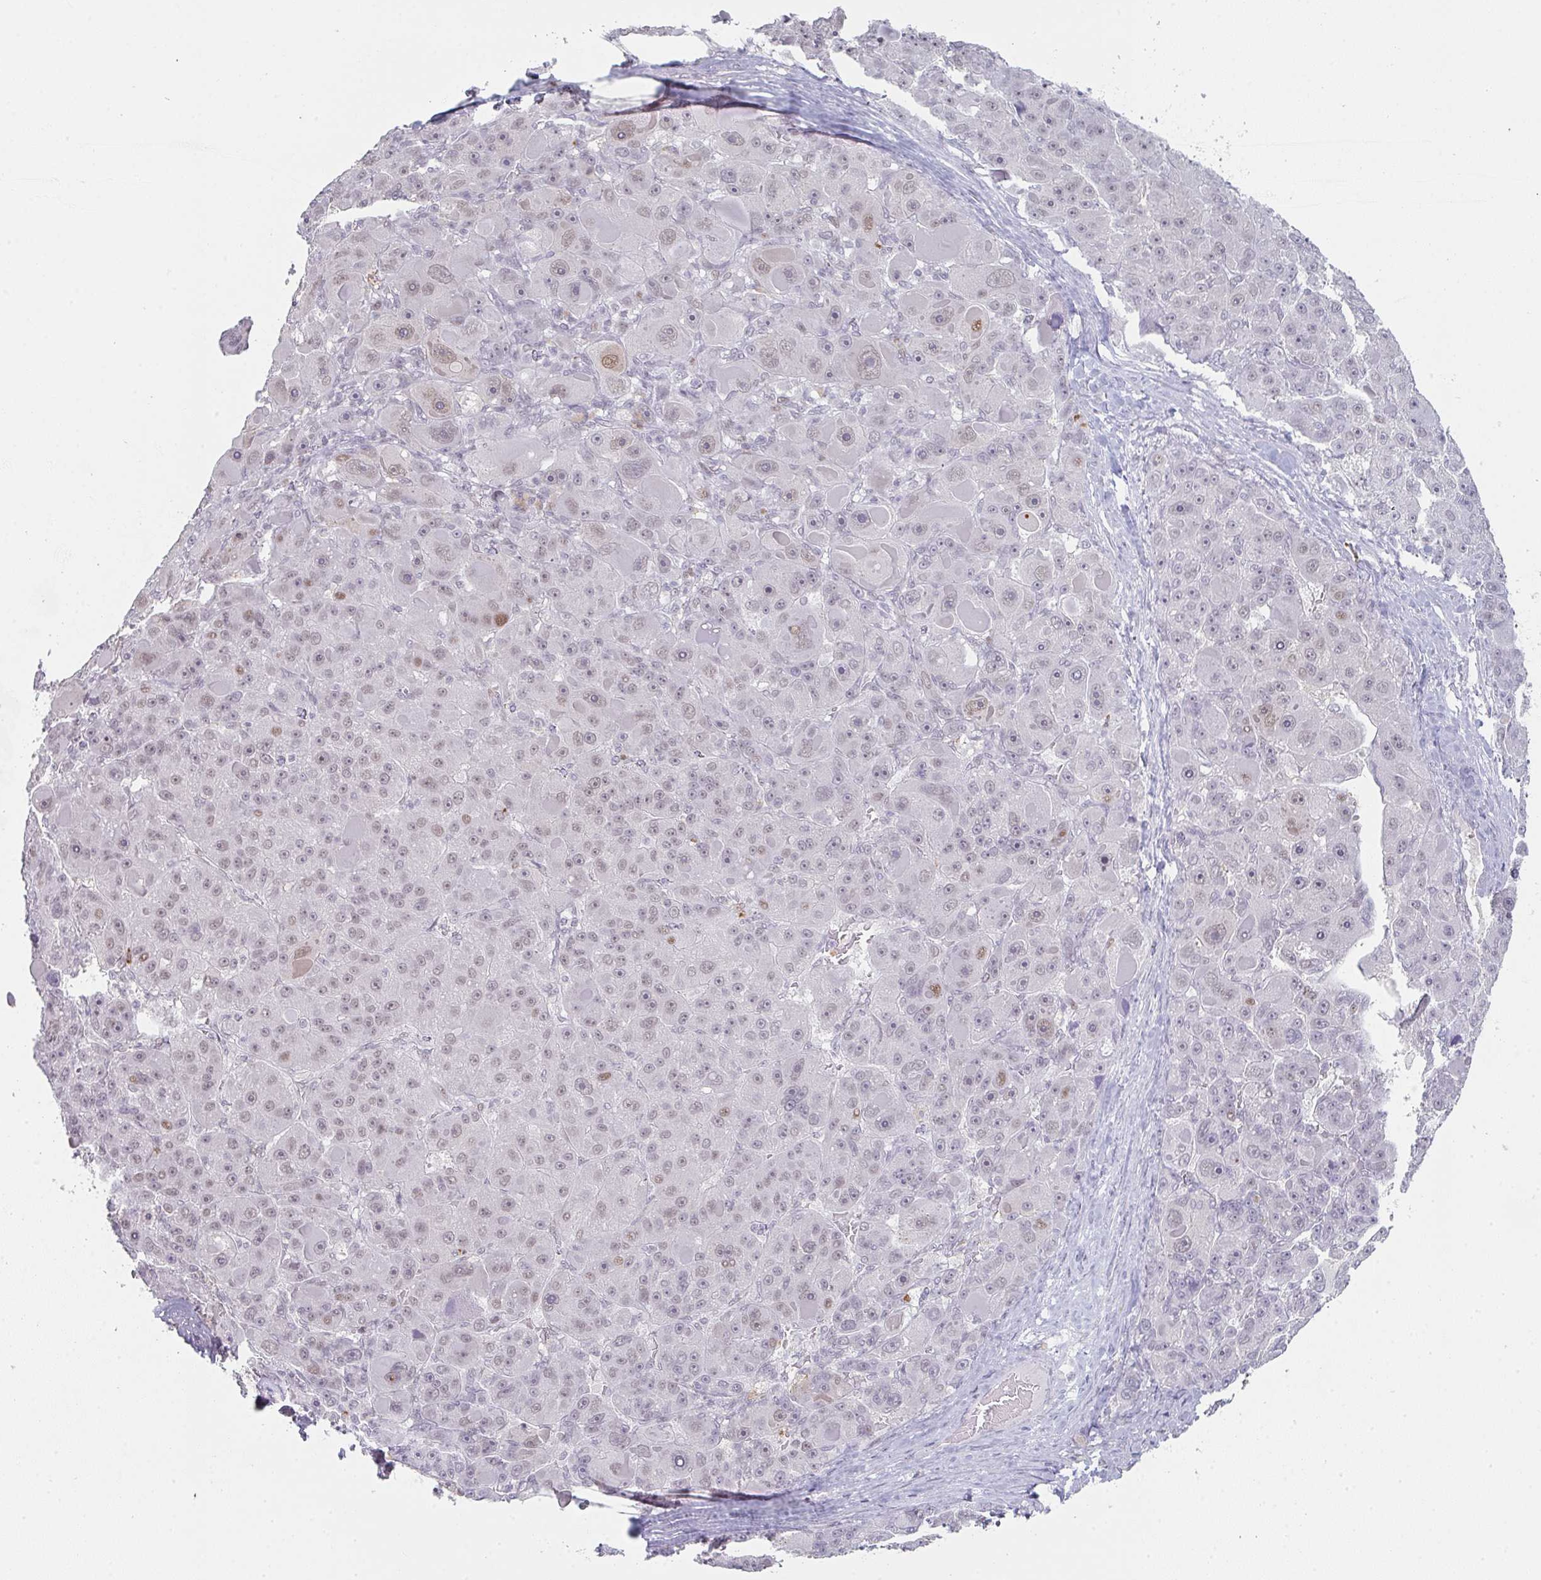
{"staining": {"intensity": "weak", "quantity": "25%-75%", "location": "nuclear"}, "tissue": "liver cancer", "cell_type": "Tumor cells", "image_type": "cancer", "snomed": [{"axis": "morphology", "description": "Carcinoma, Hepatocellular, NOS"}, {"axis": "topography", "description": "Liver"}], "caption": "Approximately 25%-75% of tumor cells in human liver cancer (hepatocellular carcinoma) display weak nuclear protein positivity as visualized by brown immunohistochemical staining.", "gene": "LIN54", "patient": {"sex": "male", "age": 76}}